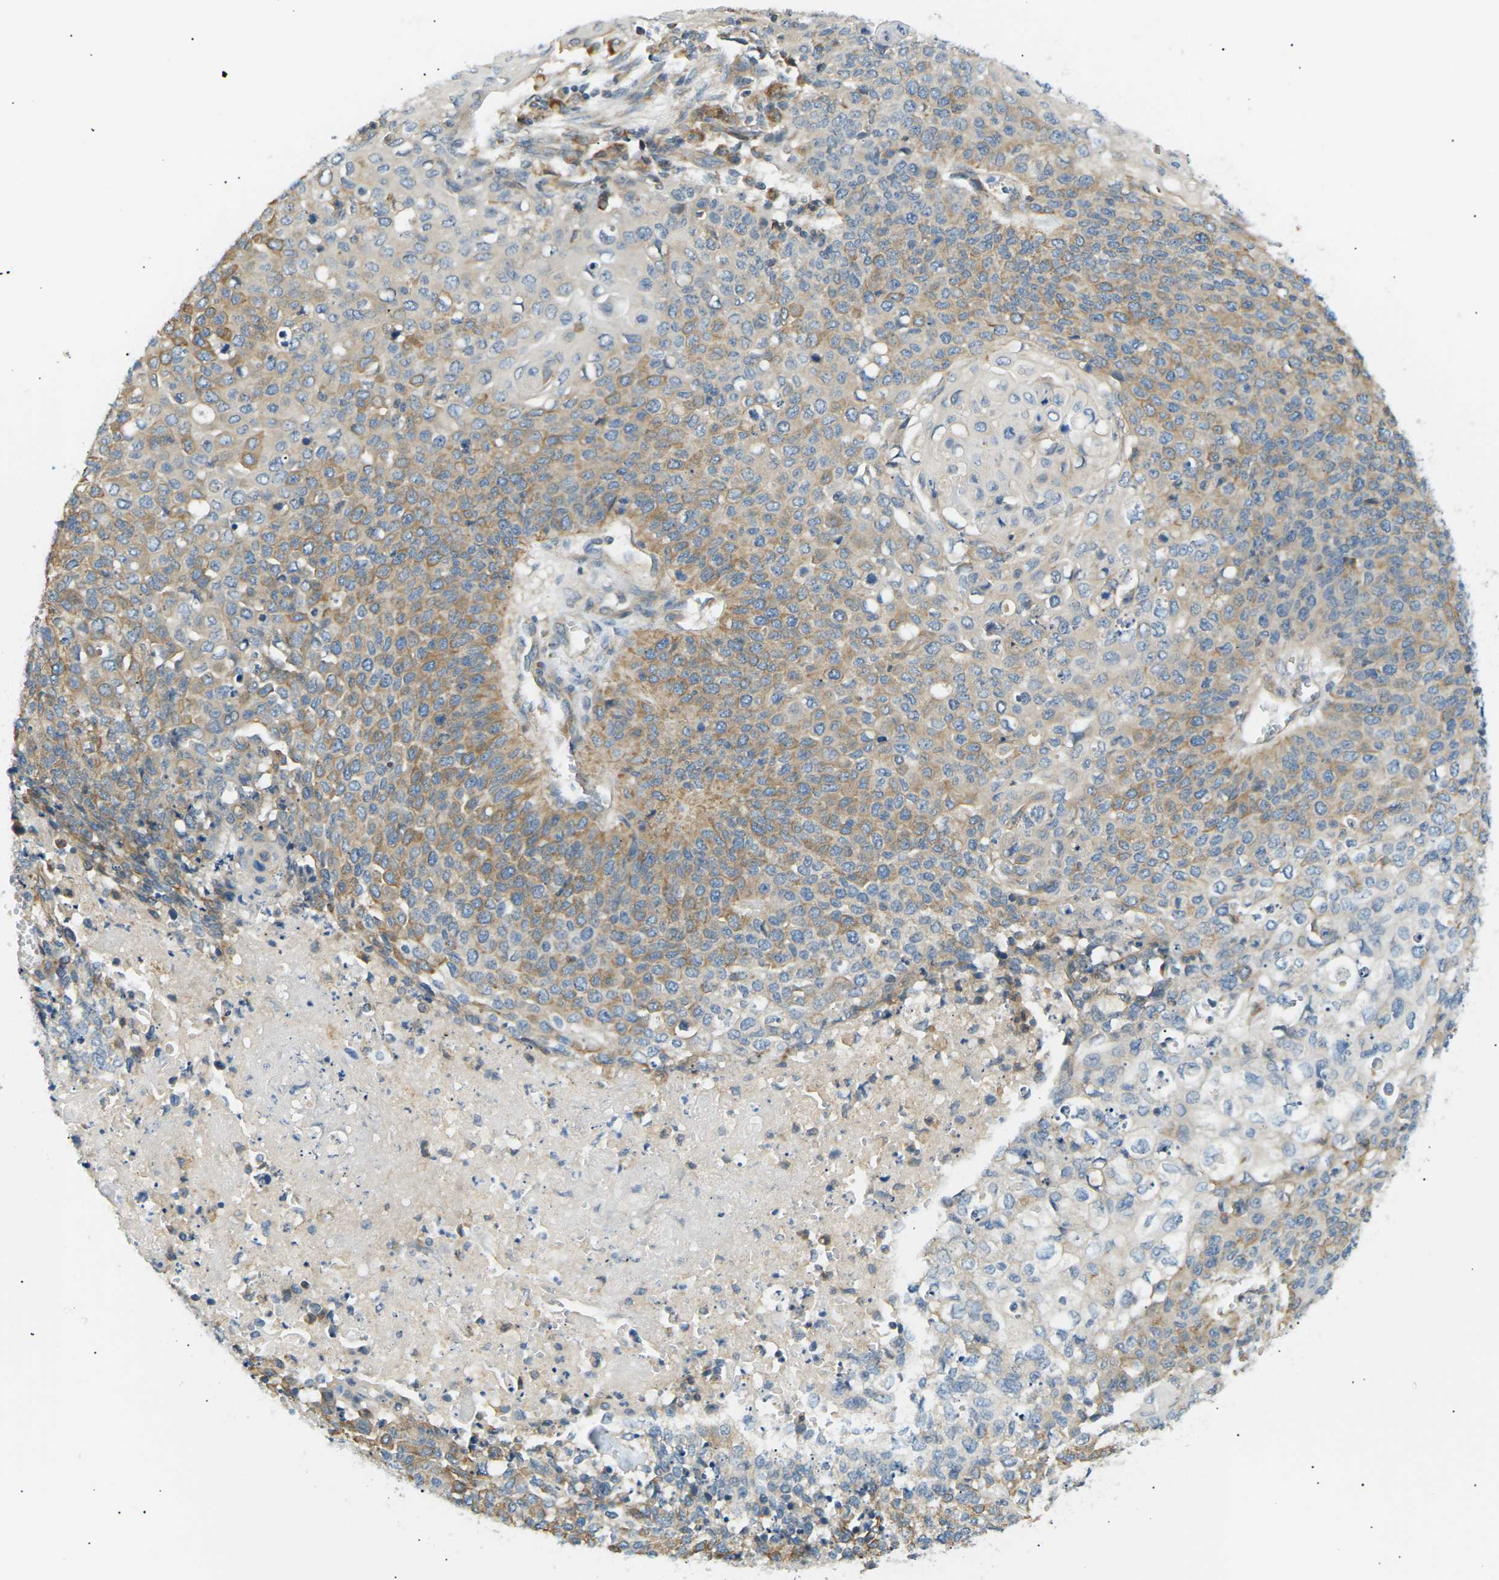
{"staining": {"intensity": "moderate", "quantity": "25%-75%", "location": "cytoplasmic/membranous"}, "tissue": "cervical cancer", "cell_type": "Tumor cells", "image_type": "cancer", "snomed": [{"axis": "morphology", "description": "Squamous cell carcinoma, NOS"}, {"axis": "topography", "description": "Cervix"}], "caption": "This photomicrograph demonstrates immunohistochemistry (IHC) staining of human cervical cancer (squamous cell carcinoma), with medium moderate cytoplasmic/membranous positivity in about 25%-75% of tumor cells.", "gene": "TBC1D8", "patient": {"sex": "female", "age": 39}}